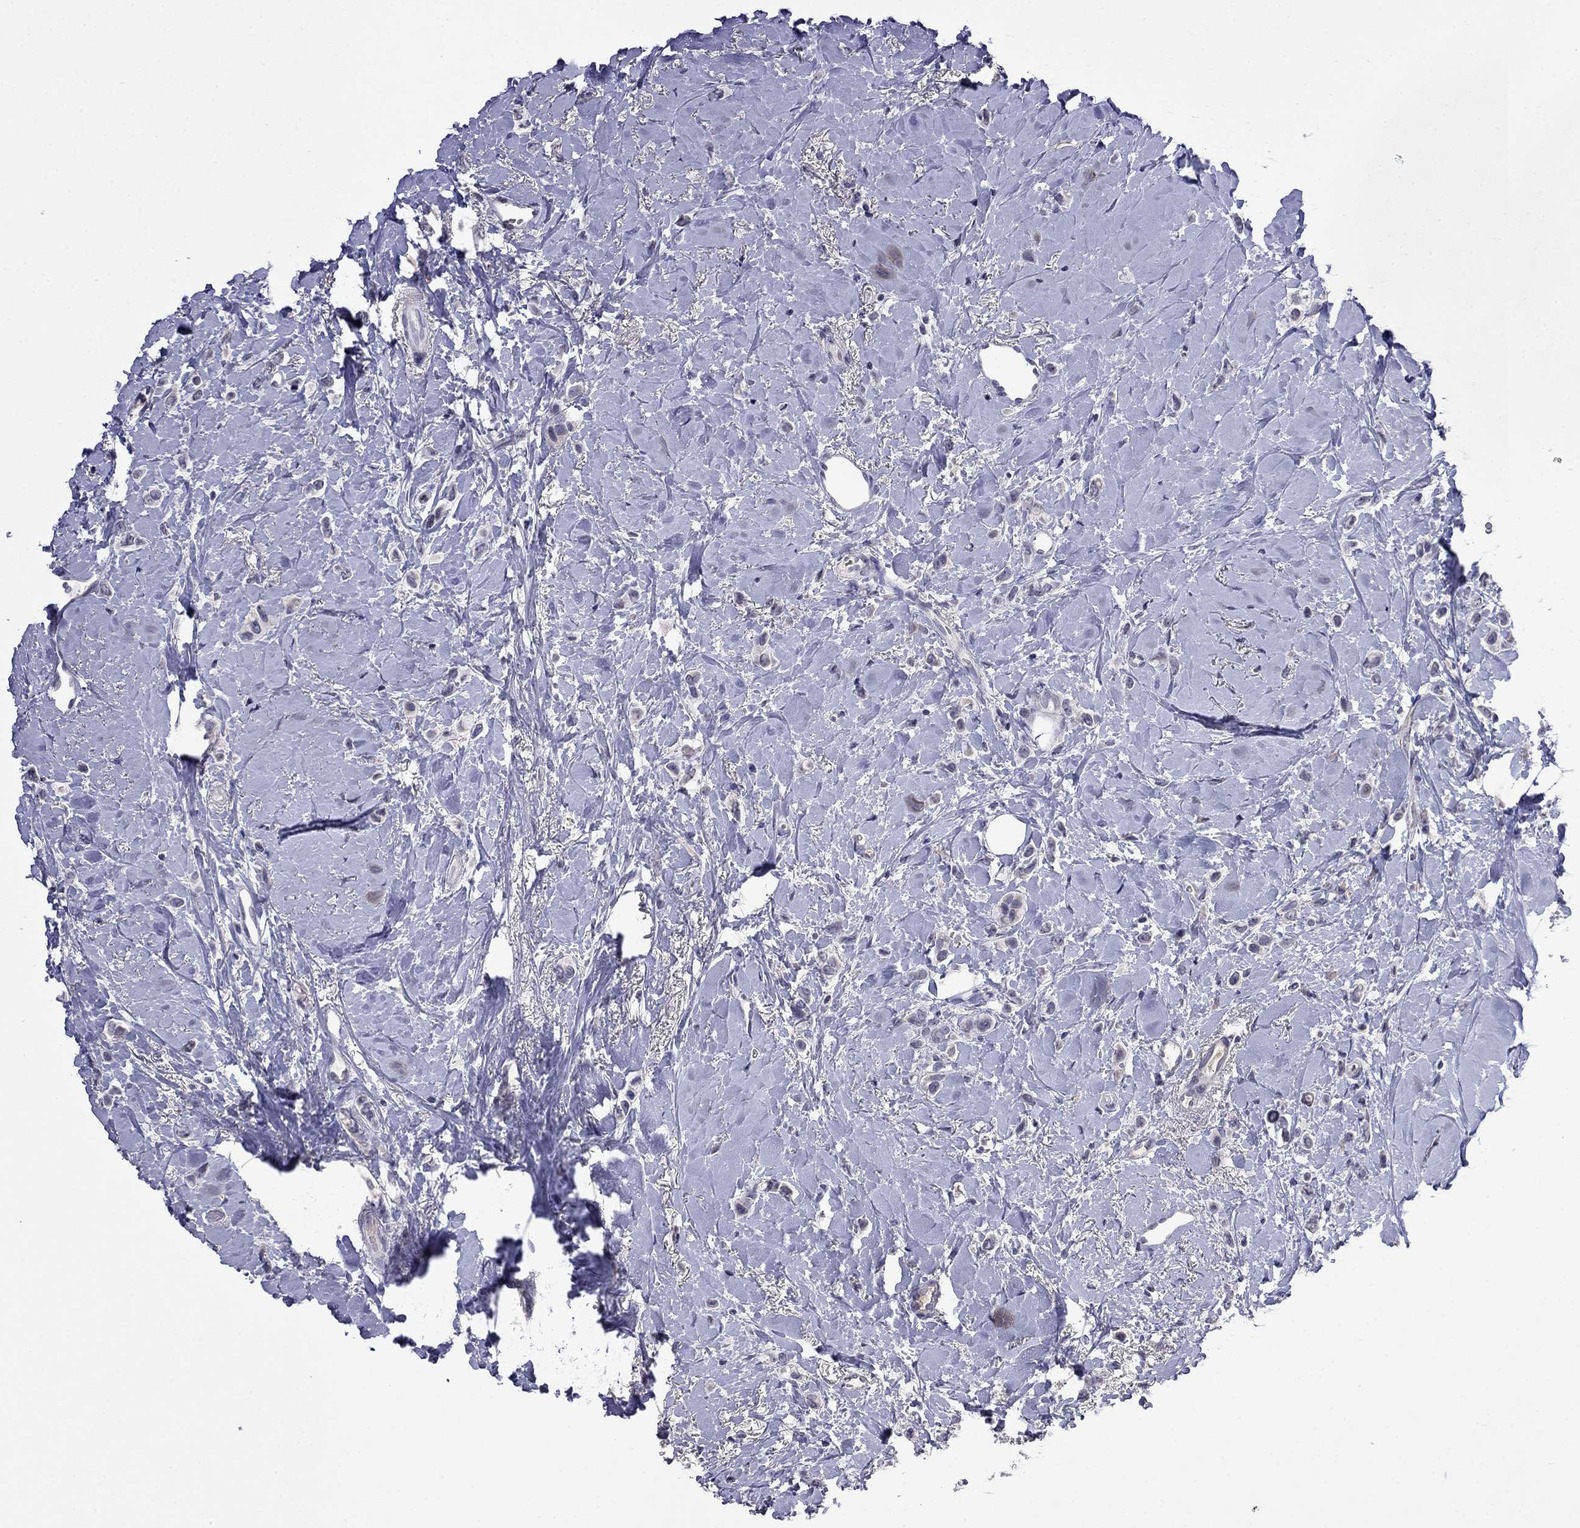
{"staining": {"intensity": "negative", "quantity": "none", "location": "none"}, "tissue": "breast cancer", "cell_type": "Tumor cells", "image_type": "cancer", "snomed": [{"axis": "morphology", "description": "Lobular carcinoma"}, {"axis": "topography", "description": "Breast"}], "caption": "Immunohistochemistry (IHC) histopathology image of neoplastic tissue: human breast cancer (lobular carcinoma) stained with DAB demonstrates no significant protein staining in tumor cells.", "gene": "STAR", "patient": {"sex": "female", "age": 66}}